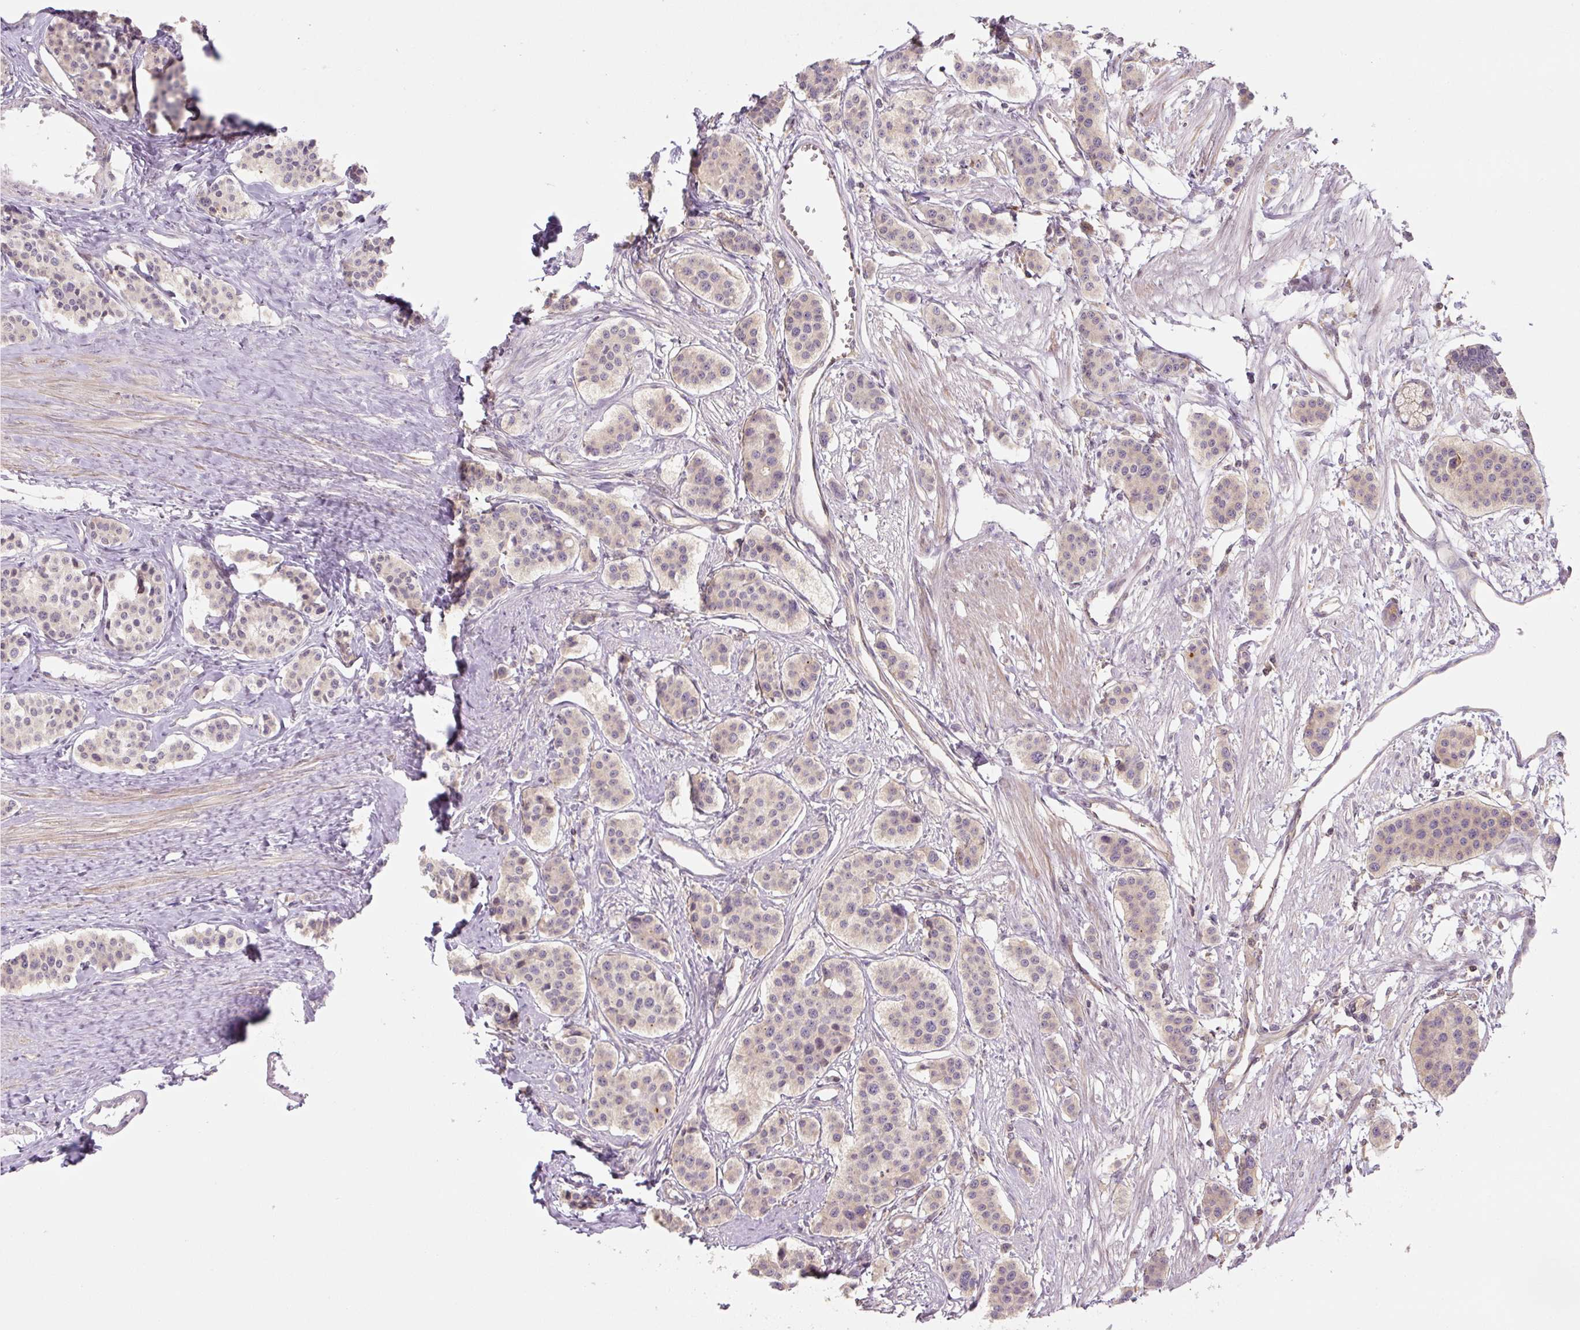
{"staining": {"intensity": "negative", "quantity": "none", "location": "none"}, "tissue": "carcinoid", "cell_type": "Tumor cells", "image_type": "cancer", "snomed": [{"axis": "morphology", "description": "Carcinoid, malignant, NOS"}, {"axis": "topography", "description": "Small intestine"}], "caption": "Immunohistochemistry (IHC) photomicrograph of carcinoid stained for a protein (brown), which shows no expression in tumor cells. (DAB immunohistochemistry (IHC) visualized using brightfield microscopy, high magnification).", "gene": "C2orf73", "patient": {"sex": "male", "age": 60}}